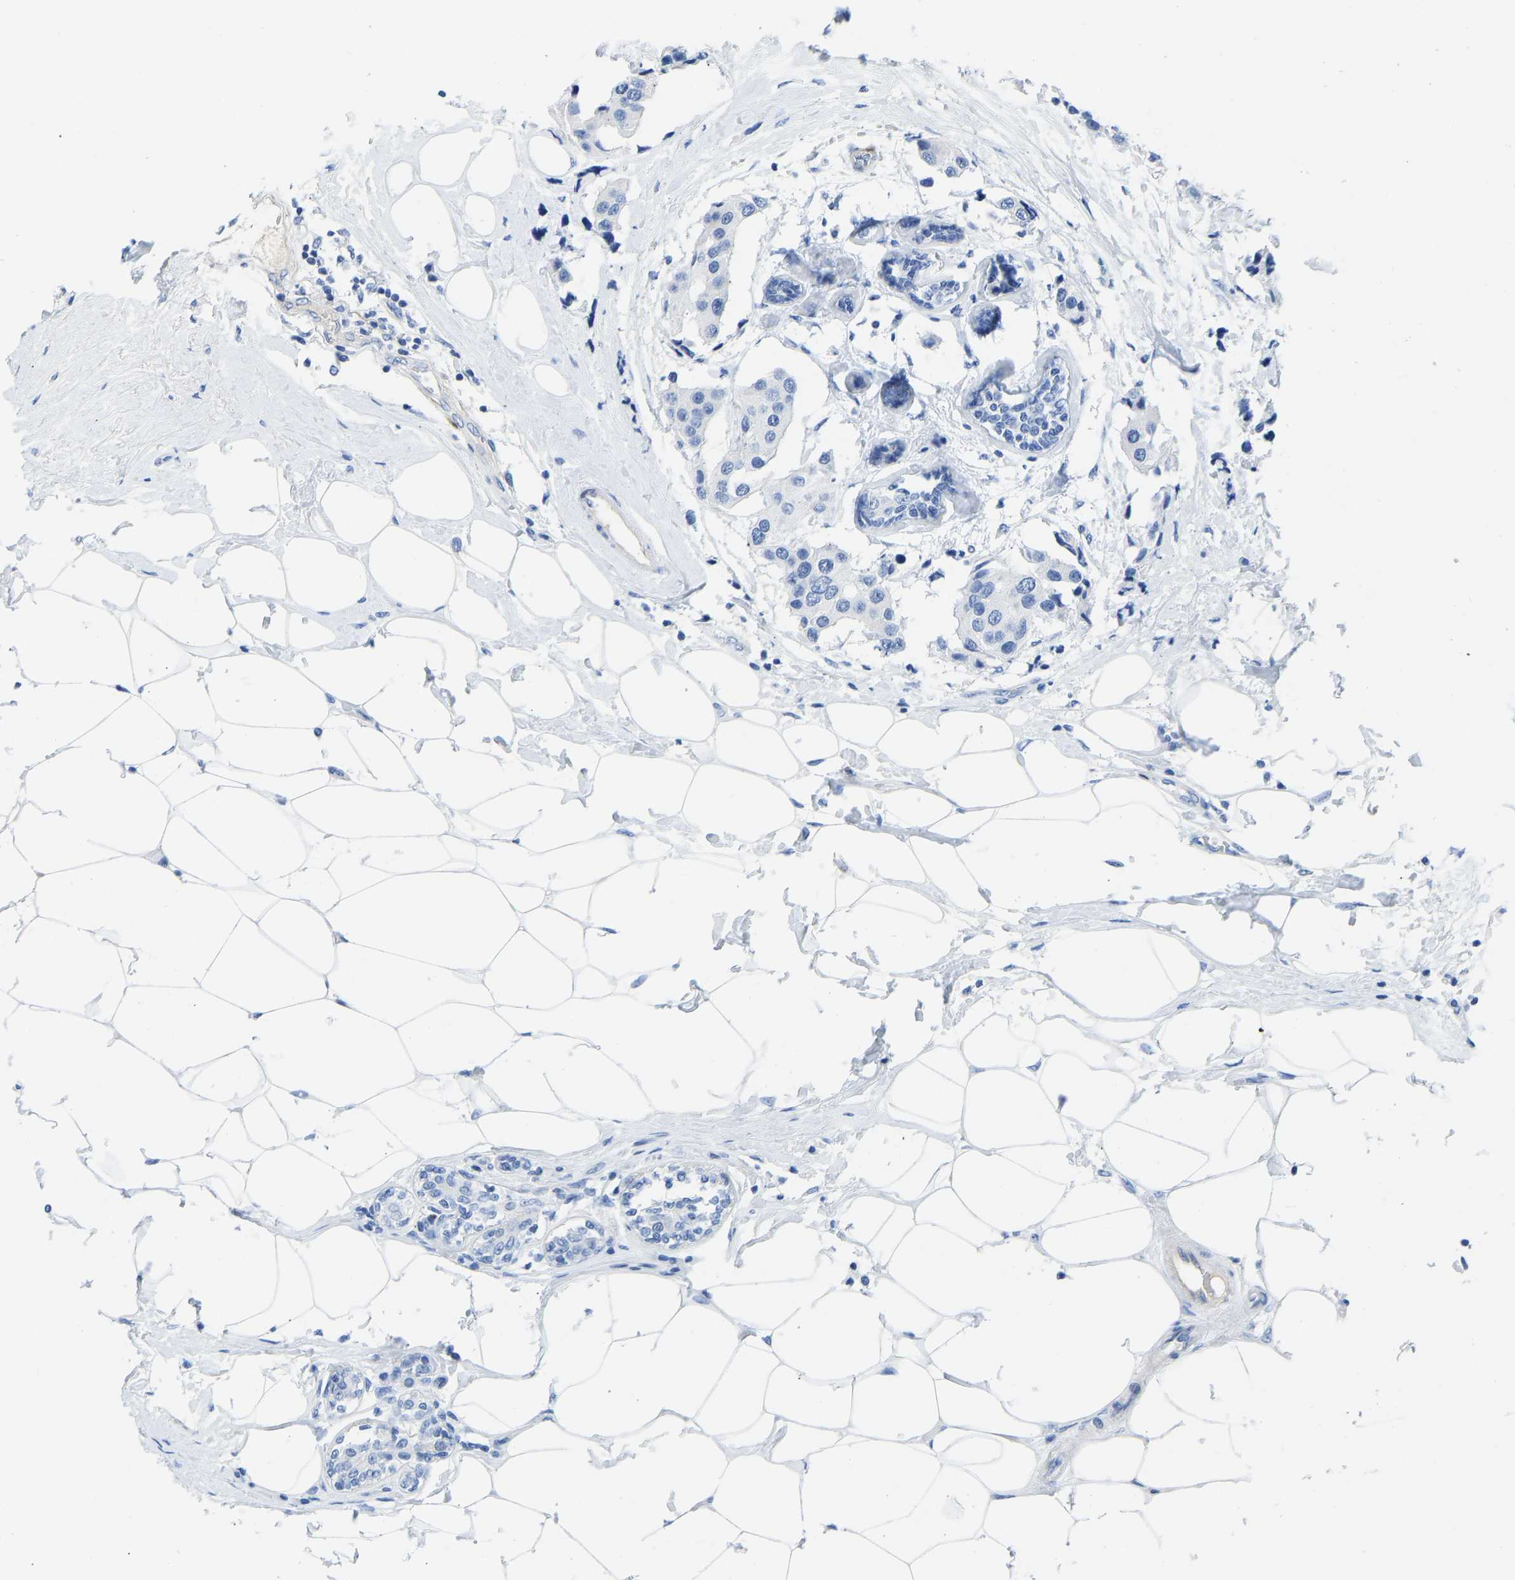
{"staining": {"intensity": "negative", "quantity": "none", "location": "none"}, "tissue": "breast cancer", "cell_type": "Tumor cells", "image_type": "cancer", "snomed": [{"axis": "morphology", "description": "Normal tissue, NOS"}, {"axis": "morphology", "description": "Duct carcinoma"}, {"axis": "topography", "description": "Breast"}], "caption": "This is a micrograph of immunohistochemistry staining of breast cancer, which shows no expression in tumor cells.", "gene": "NKAIN3", "patient": {"sex": "female", "age": 39}}